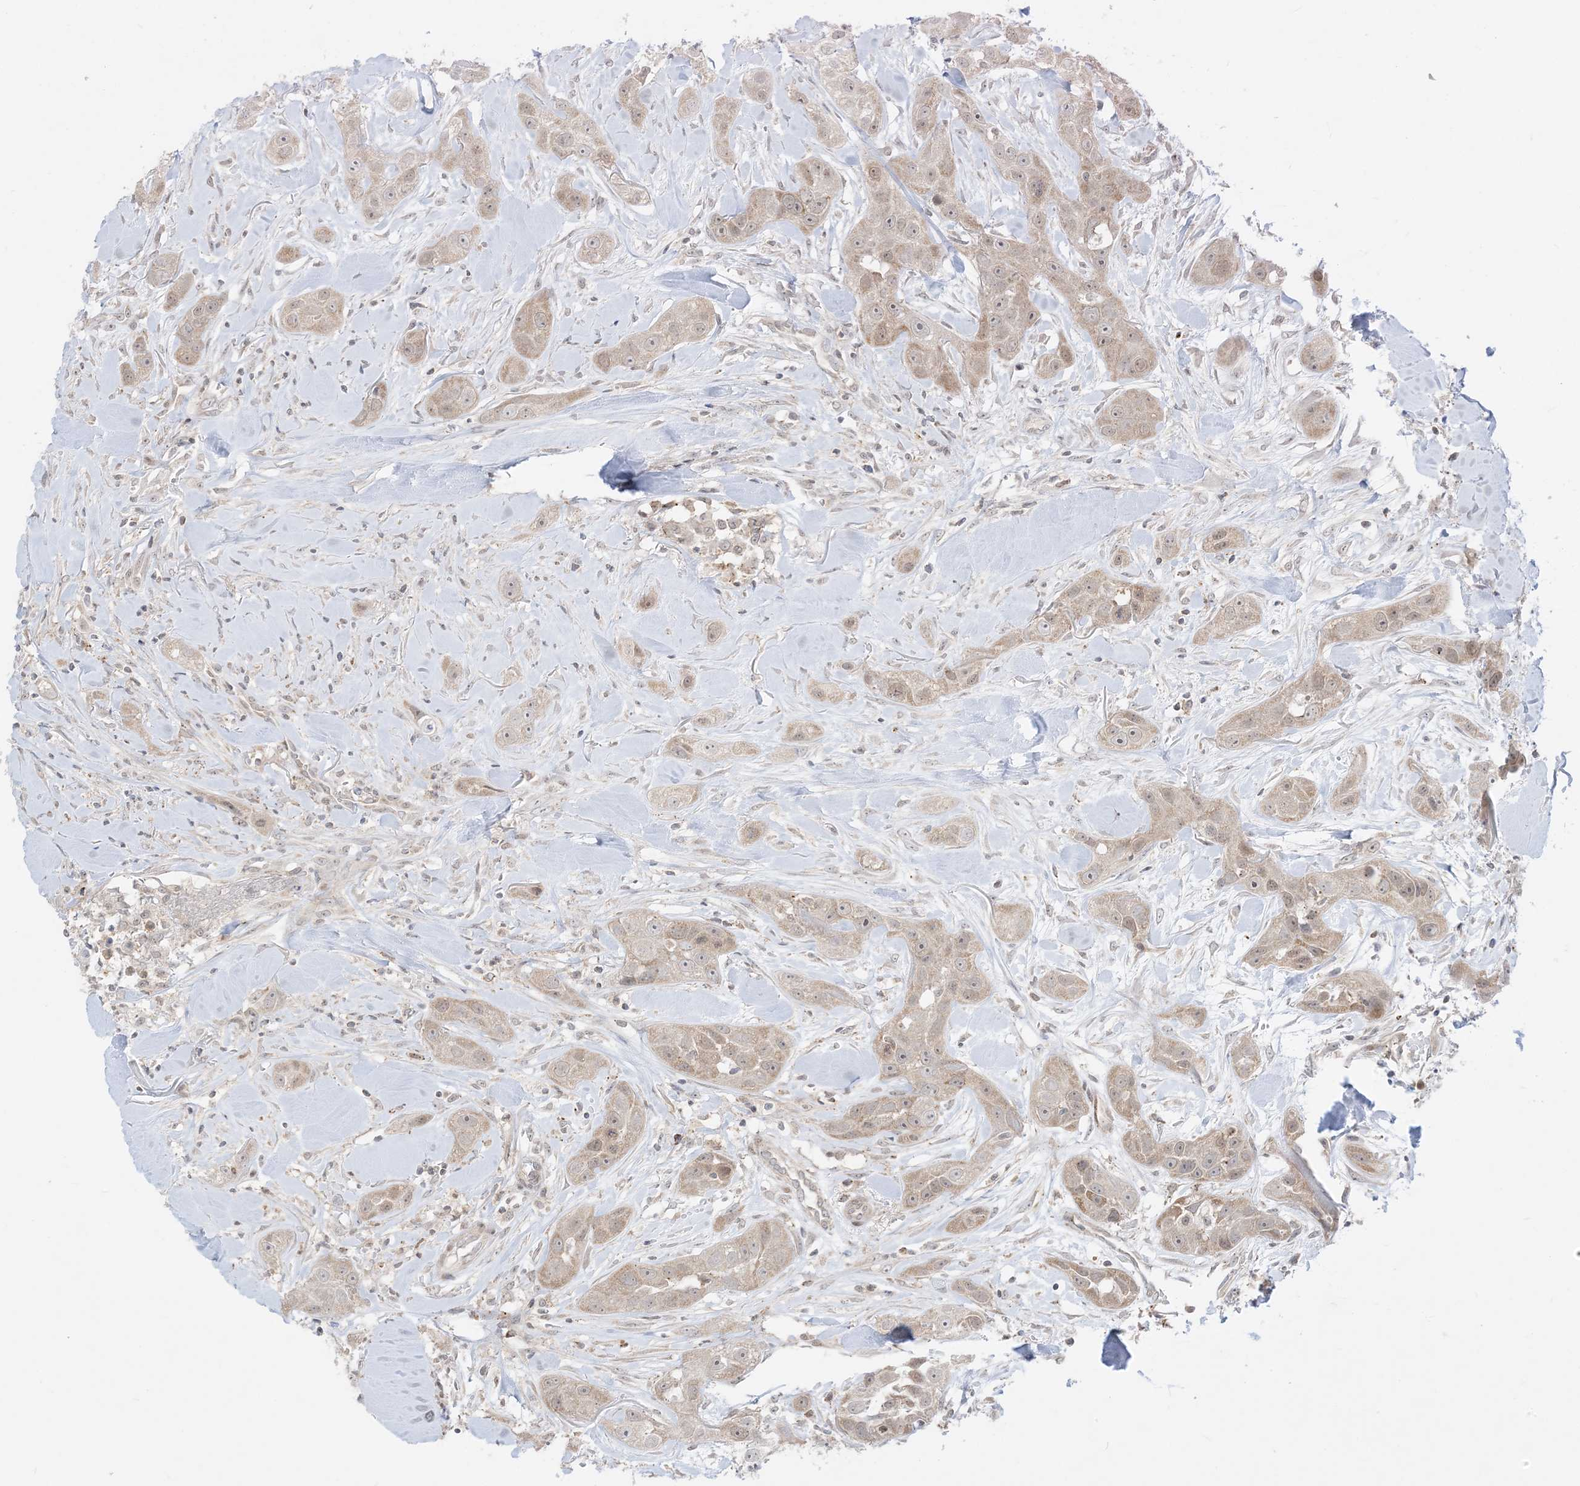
{"staining": {"intensity": "weak", "quantity": "25%-75%", "location": "cytoplasmic/membranous"}, "tissue": "head and neck cancer", "cell_type": "Tumor cells", "image_type": "cancer", "snomed": [{"axis": "morphology", "description": "Normal tissue, NOS"}, {"axis": "morphology", "description": "Squamous cell carcinoma, NOS"}, {"axis": "topography", "description": "Skeletal muscle"}, {"axis": "topography", "description": "Head-Neck"}], "caption": "Weak cytoplasmic/membranous positivity is seen in approximately 25%-75% of tumor cells in head and neck cancer.", "gene": "KANSL3", "patient": {"sex": "male", "age": 51}}